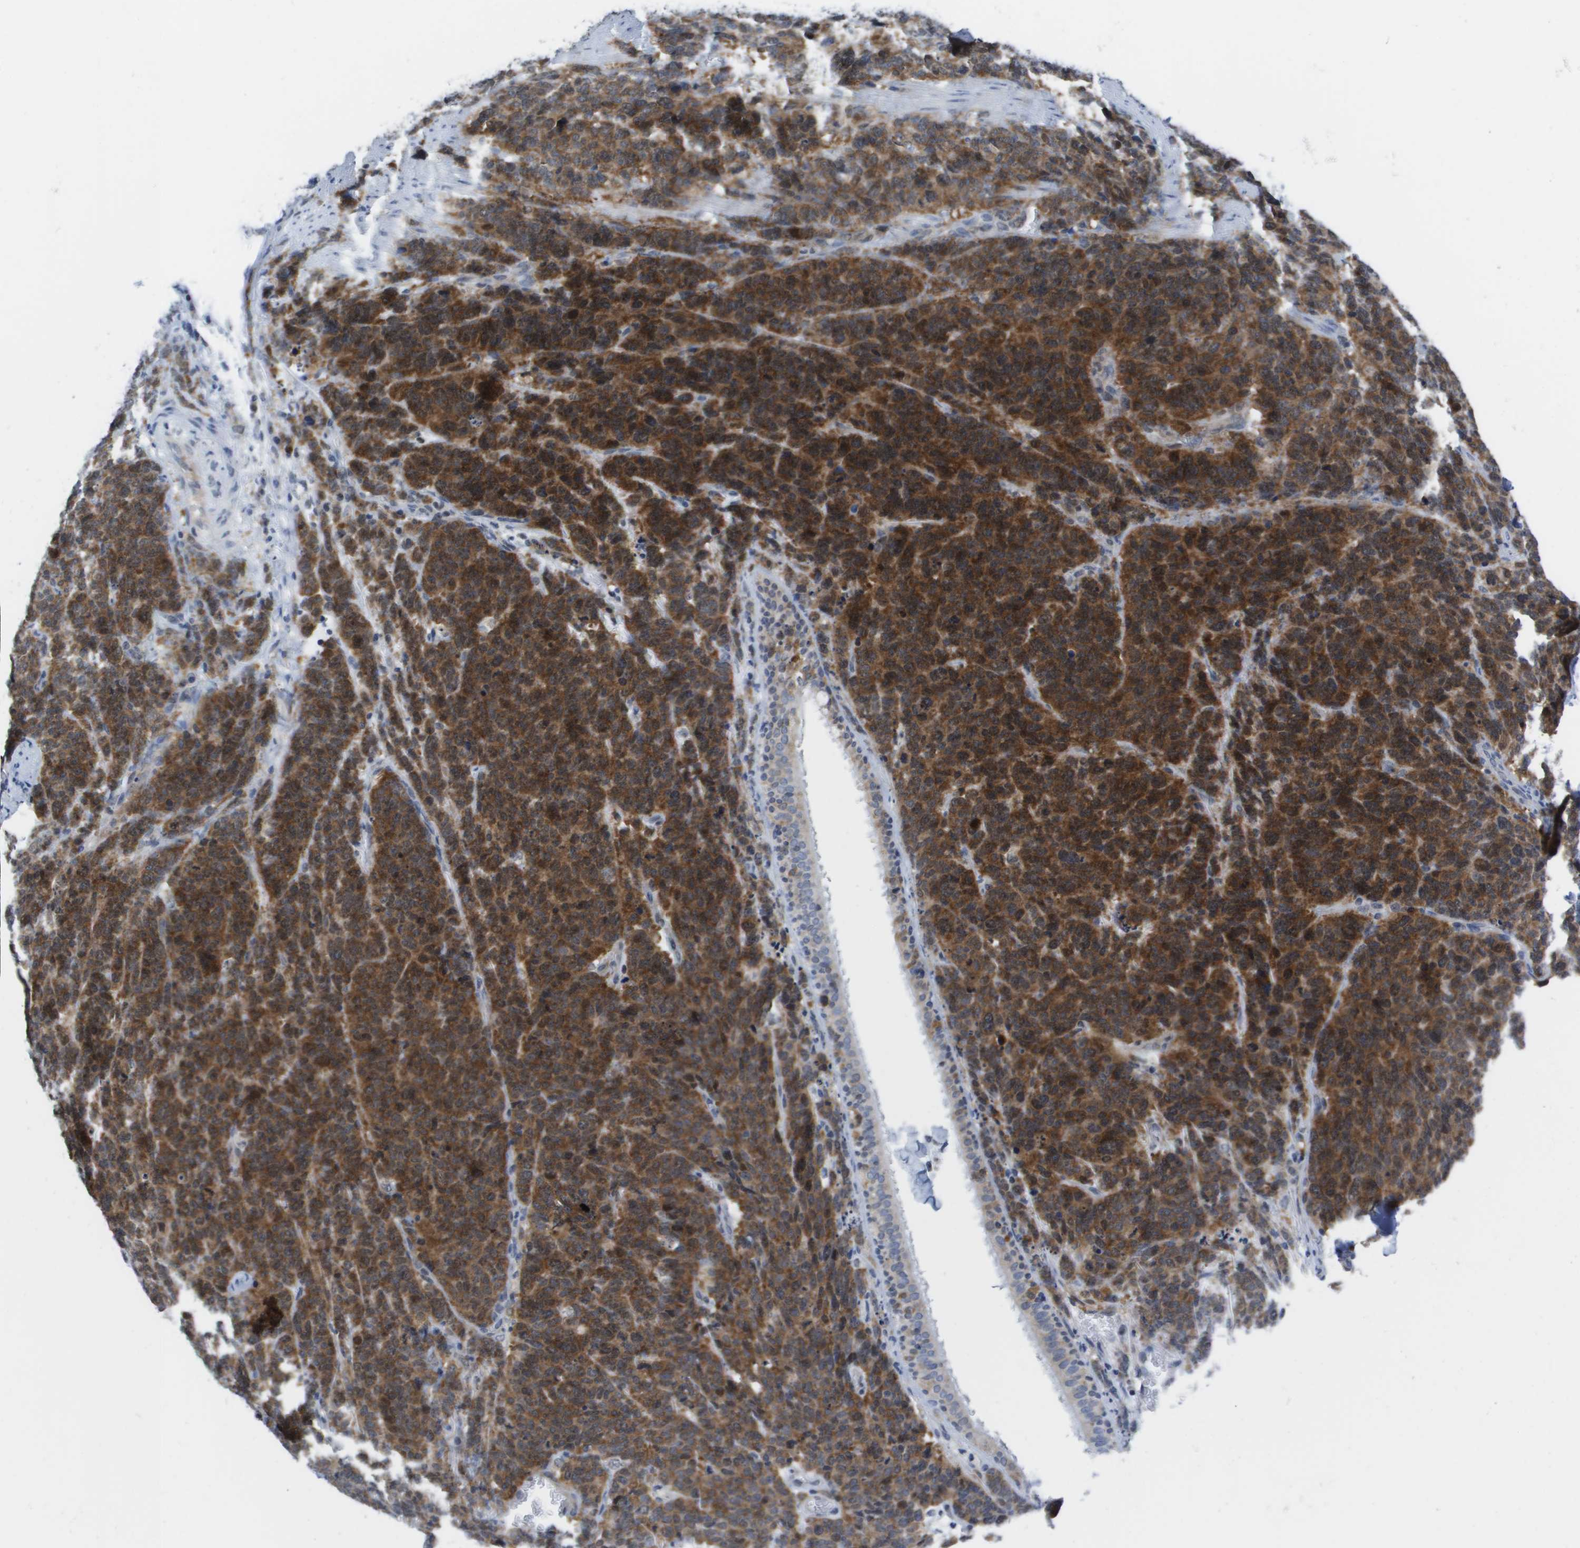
{"staining": {"intensity": "strong", "quantity": ">75%", "location": "cytoplasmic/membranous"}, "tissue": "lung cancer", "cell_type": "Tumor cells", "image_type": "cancer", "snomed": [{"axis": "morphology", "description": "Neoplasm, malignant, NOS"}, {"axis": "topography", "description": "Lung"}], "caption": "Lung cancer (neoplasm (malignant)) stained with a brown dye displays strong cytoplasmic/membranous positive positivity in about >75% of tumor cells.", "gene": "FKBP4", "patient": {"sex": "female", "age": 58}}